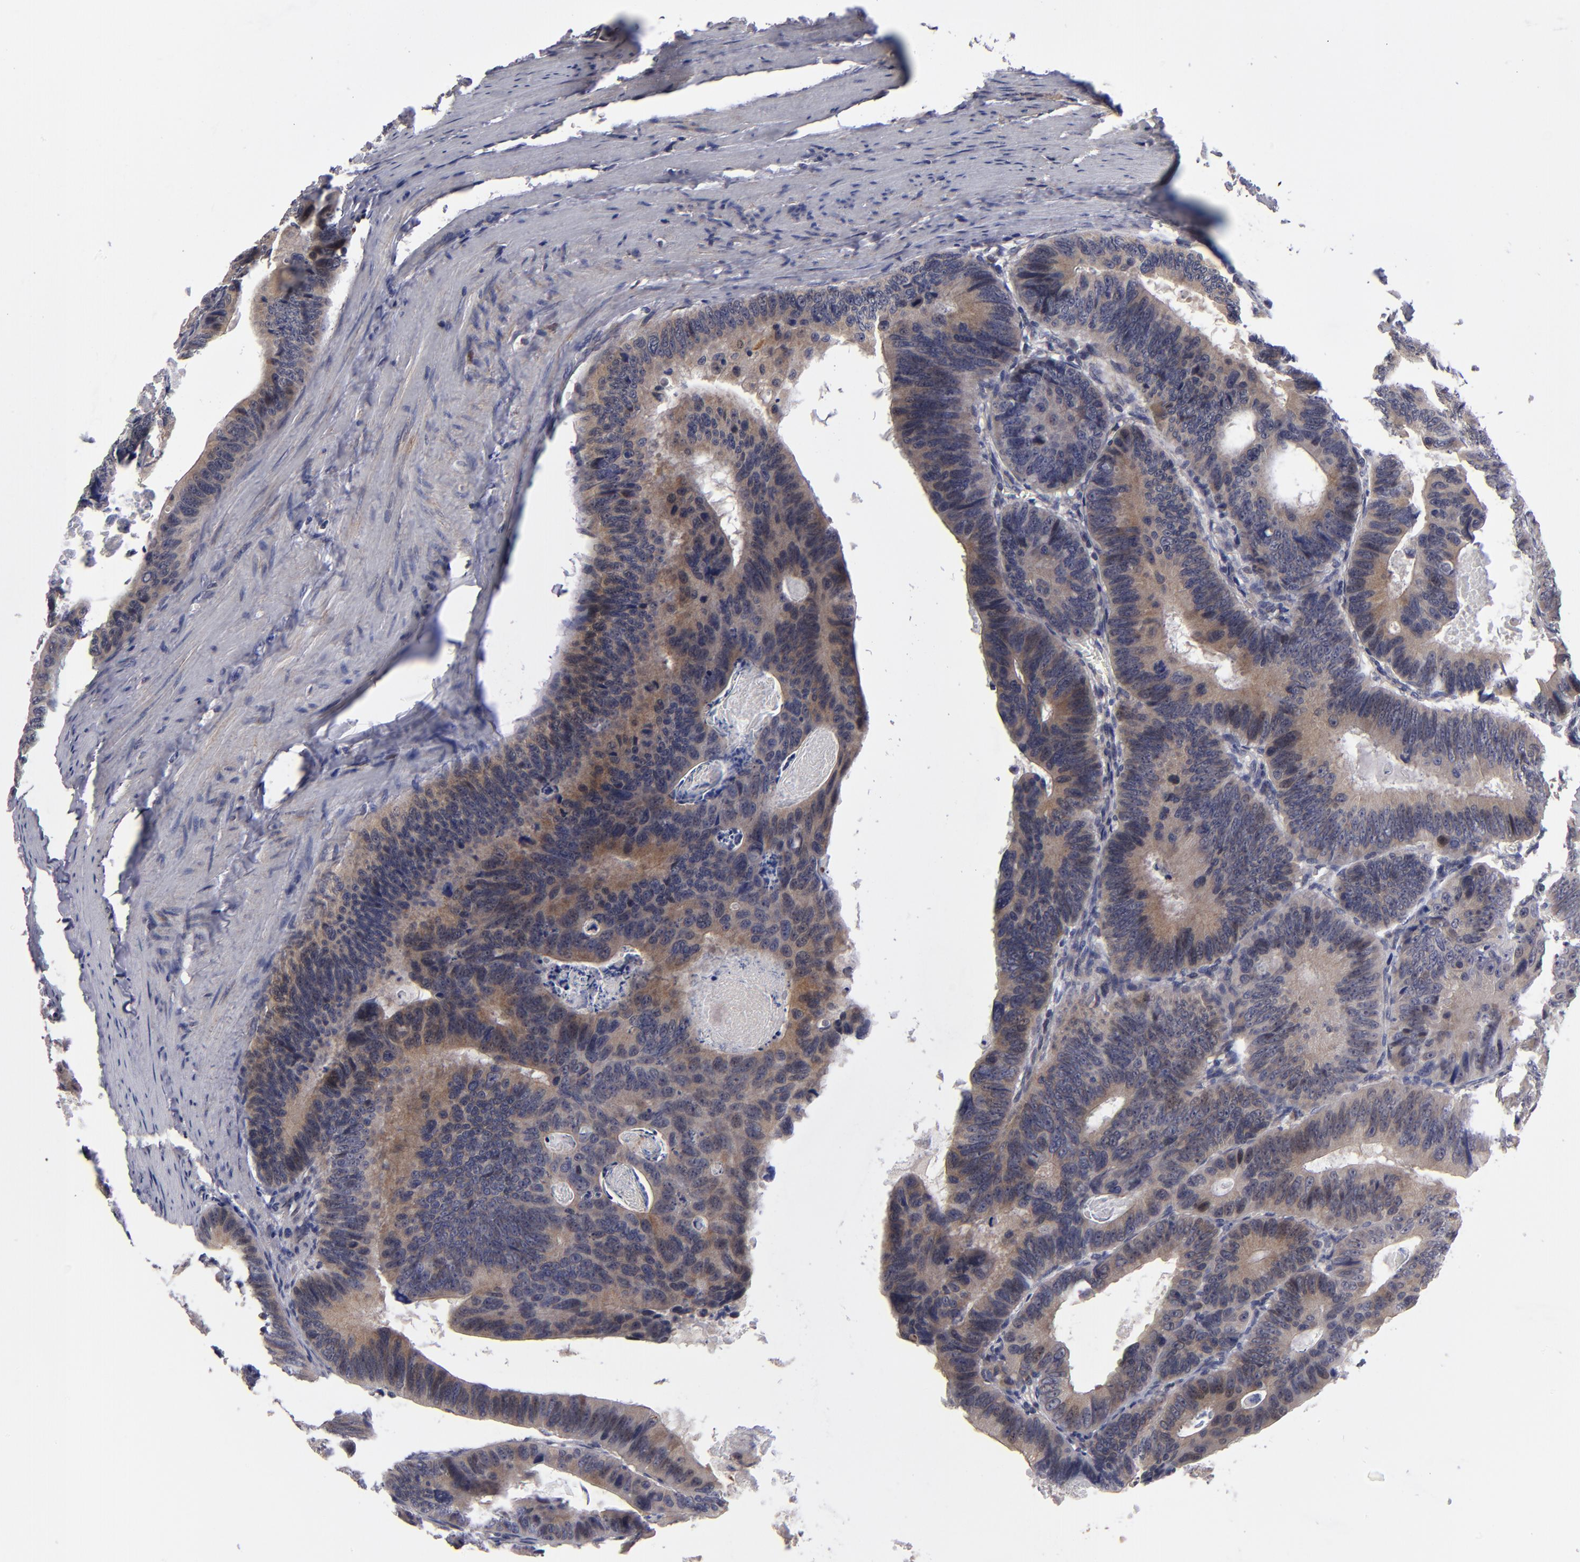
{"staining": {"intensity": "moderate", "quantity": ">75%", "location": "cytoplasmic/membranous"}, "tissue": "colorectal cancer", "cell_type": "Tumor cells", "image_type": "cancer", "snomed": [{"axis": "morphology", "description": "Adenocarcinoma, NOS"}, {"axis": "topography", "description": "Colon"}], "caption": "Tumor cells show medium levels of moderate cytoplasmic/membranous staining in about >75% of cells in human colorectal adenocarcinoma. Ihc stains the protein of interest in brown and the nuclei are stained blue.", "gene": "EXD2", "patient": {"sex": "female", "age": 55}}